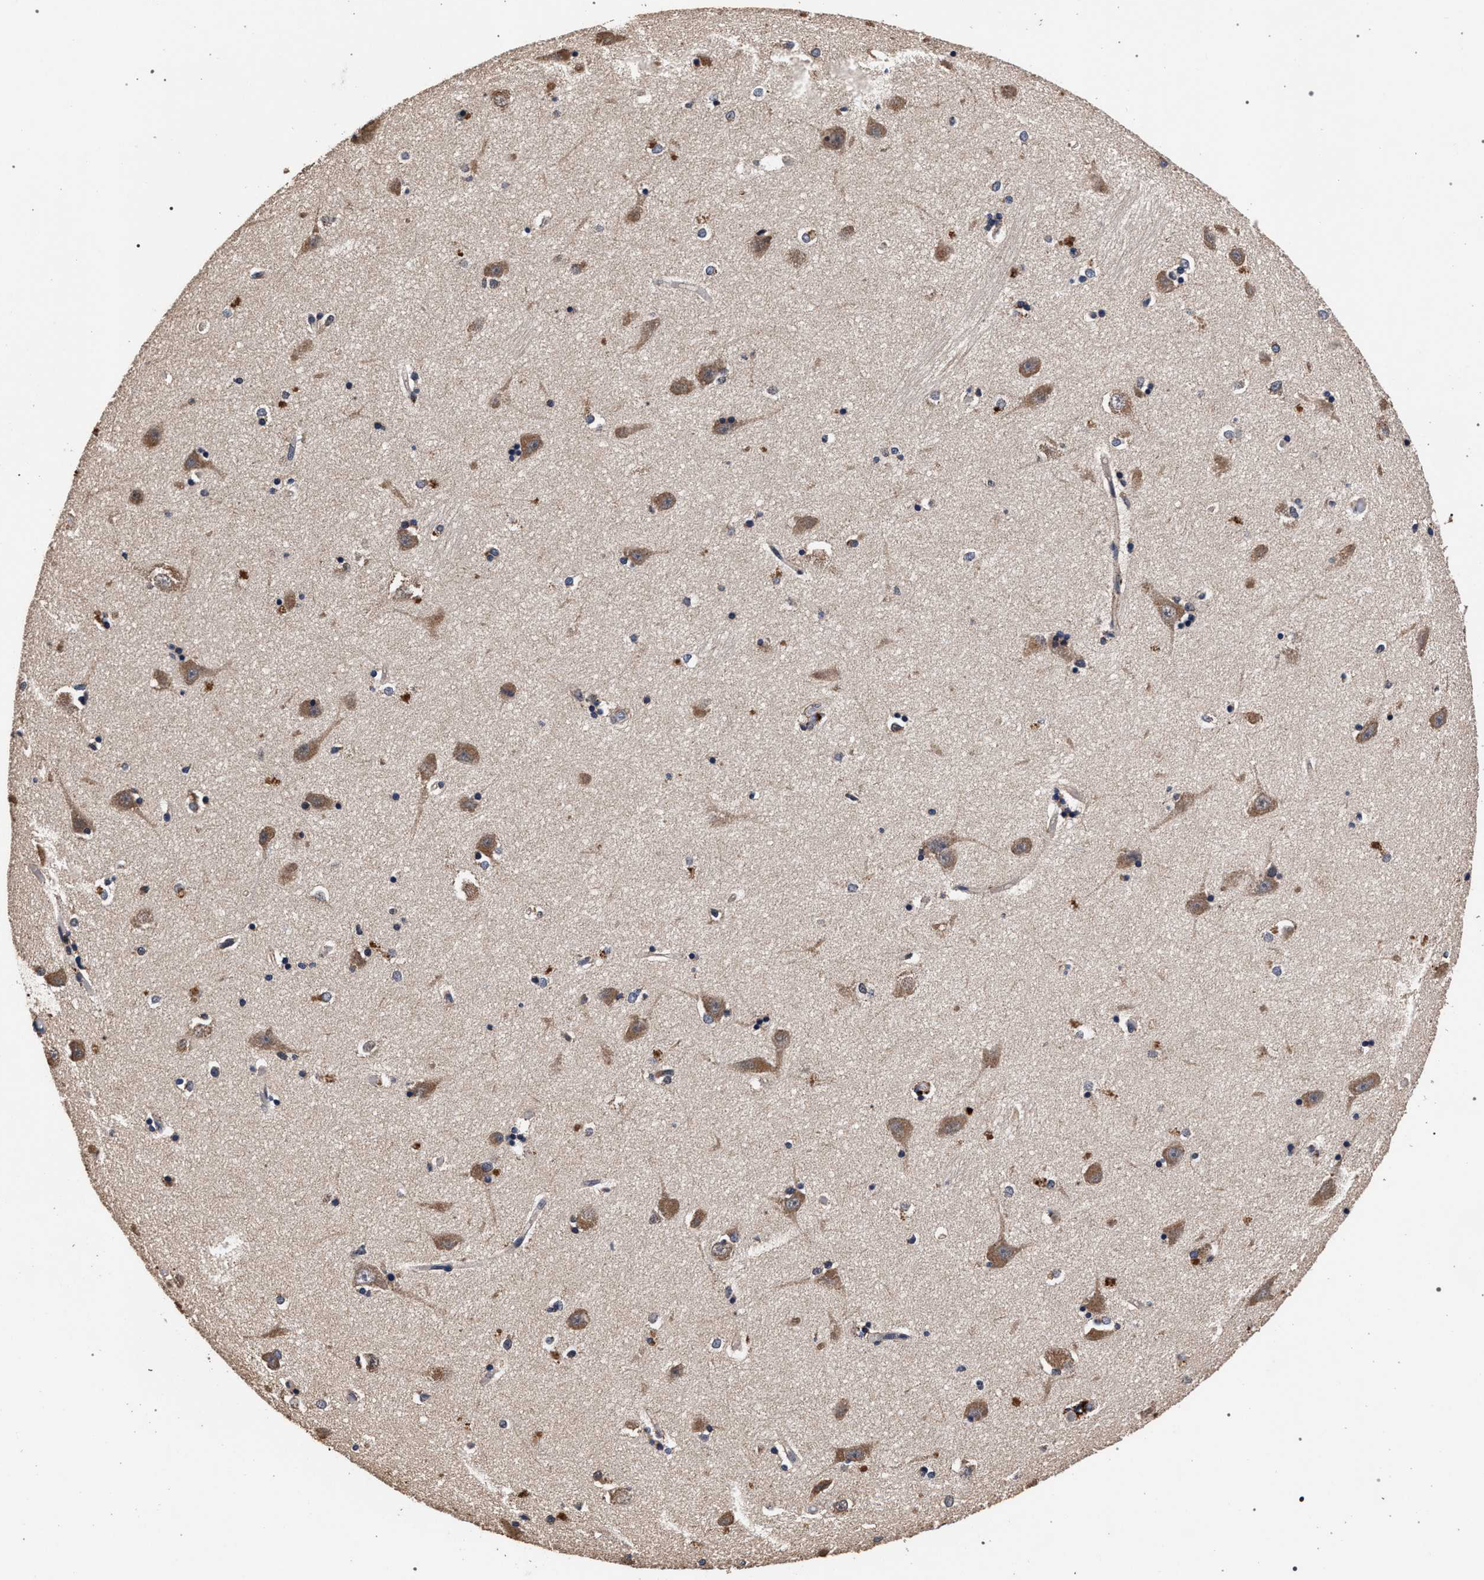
{"staining": {"intensity": "moderate", "quantity": "25%-75%", "location": "cytoplasmic/membranous,nuclear"}, "tissue": "hippocampus", "cell_type": "Glial cells", "image_type": "normal", "snomed": [{"axis": "morphology", "description": "Normal tissue, NOS"}, {"axis": "topography", "description": "Hippocampus"}], "caption": "High-magnification brightfield microscopy of unremarkable hippocampus stained with DAB (brown) and counterstained with hematoxylin (blue). glial cells exhibit moderate cytoplasmic/membranous,nuclear positivity is identified in about25%-75% of cells.", "gene": "ACOX1", "patient": {"sex": "male", "age": 45}}